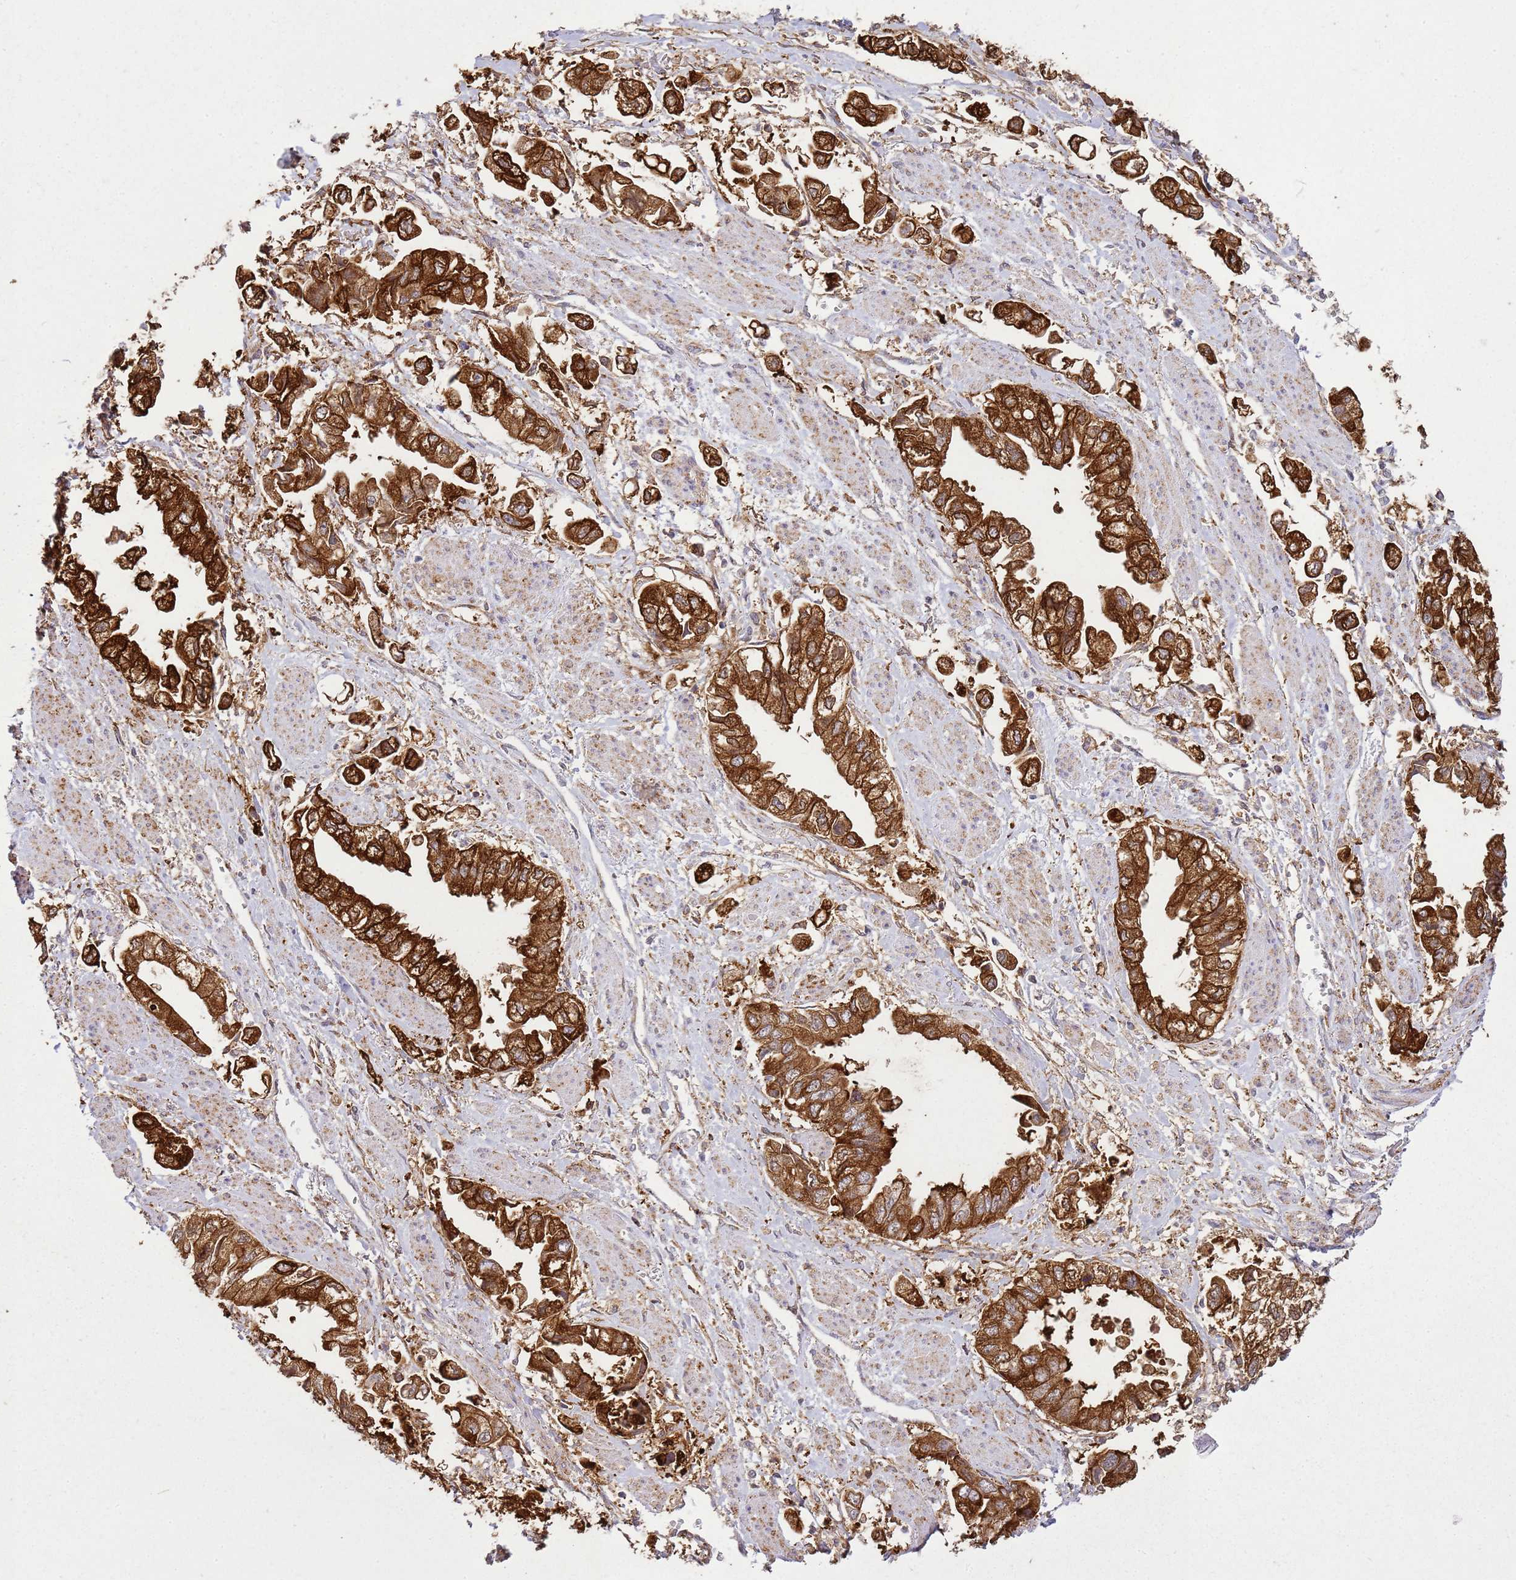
{"staining": {"intensity": "strong", "quantity": ">75%", "location": "cytoplasmic/membranous"}, "tissue": "stomach cancer", "cell_type": "Tumor cells", "image_type": "cancer", "snomed": [{"axis": "morphology", "description": "Adenocarcinoma, NOS"}, {"axis": "topography", "description": "Stomach"}], "caption": "Immunohistochemical staining of stomach cancer shows high levels of strong cytoplasmic/membranous positivity in about >75% of tumor cells.", "gene": "GABRE", "patient": {"sex": "male", "age": 62}}